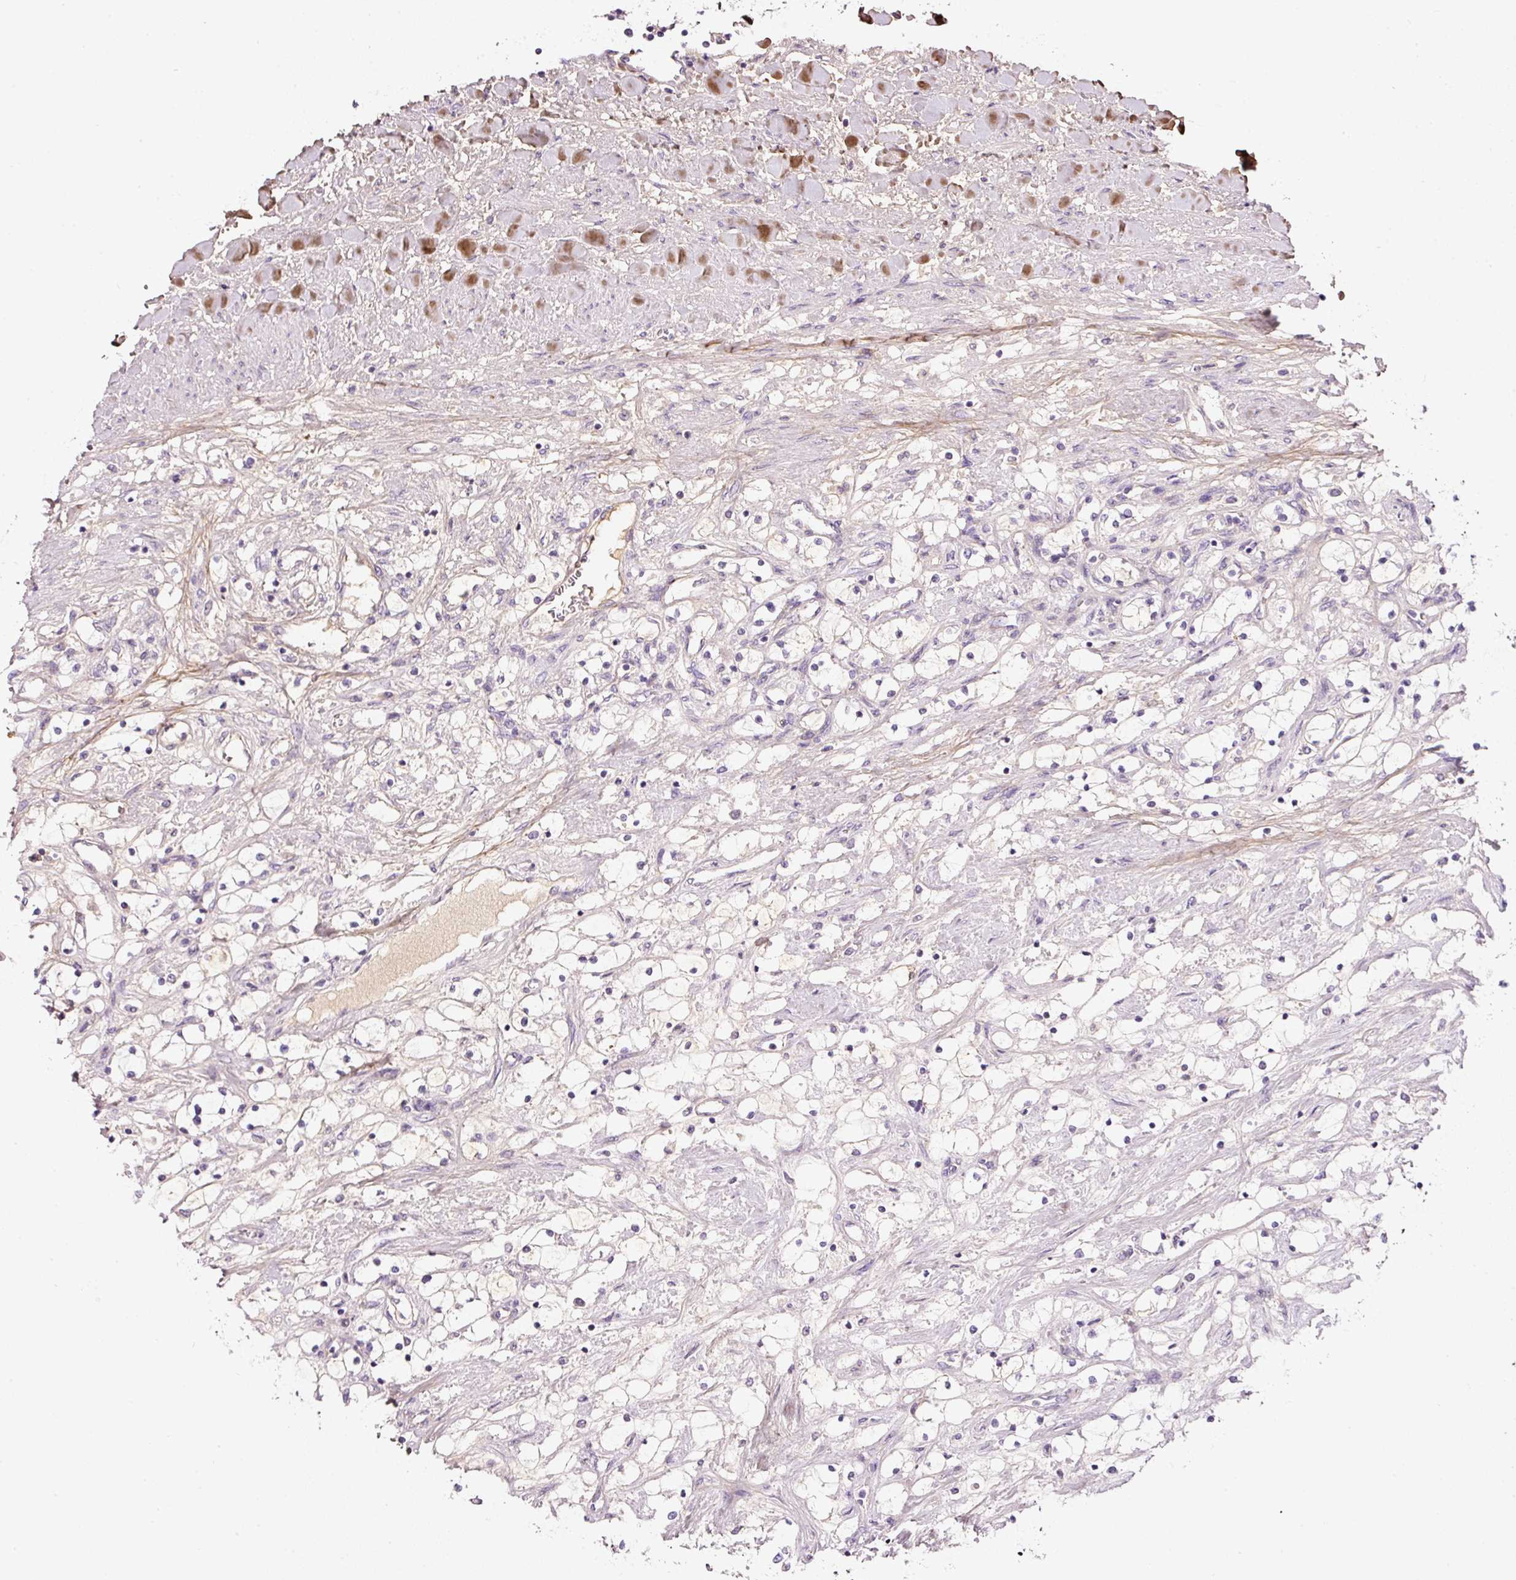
{"staining": {"intensity": "negative", "quantity": "none", "location": "none"}, "tissue": "renal cancer", "cell_type": "Tumor cells", "image_type": "cancer", "snomed": [{"axis": "morphology", "description": "Adenocarcinoma, NOS"}, {"axis": "topography", "description": "Kidney"}], "caption": "Tumor cells show no significant expression in renal adenocarcinoma.", "gene": "SOS2", "patient": {"sex": "male", "age": 68}}